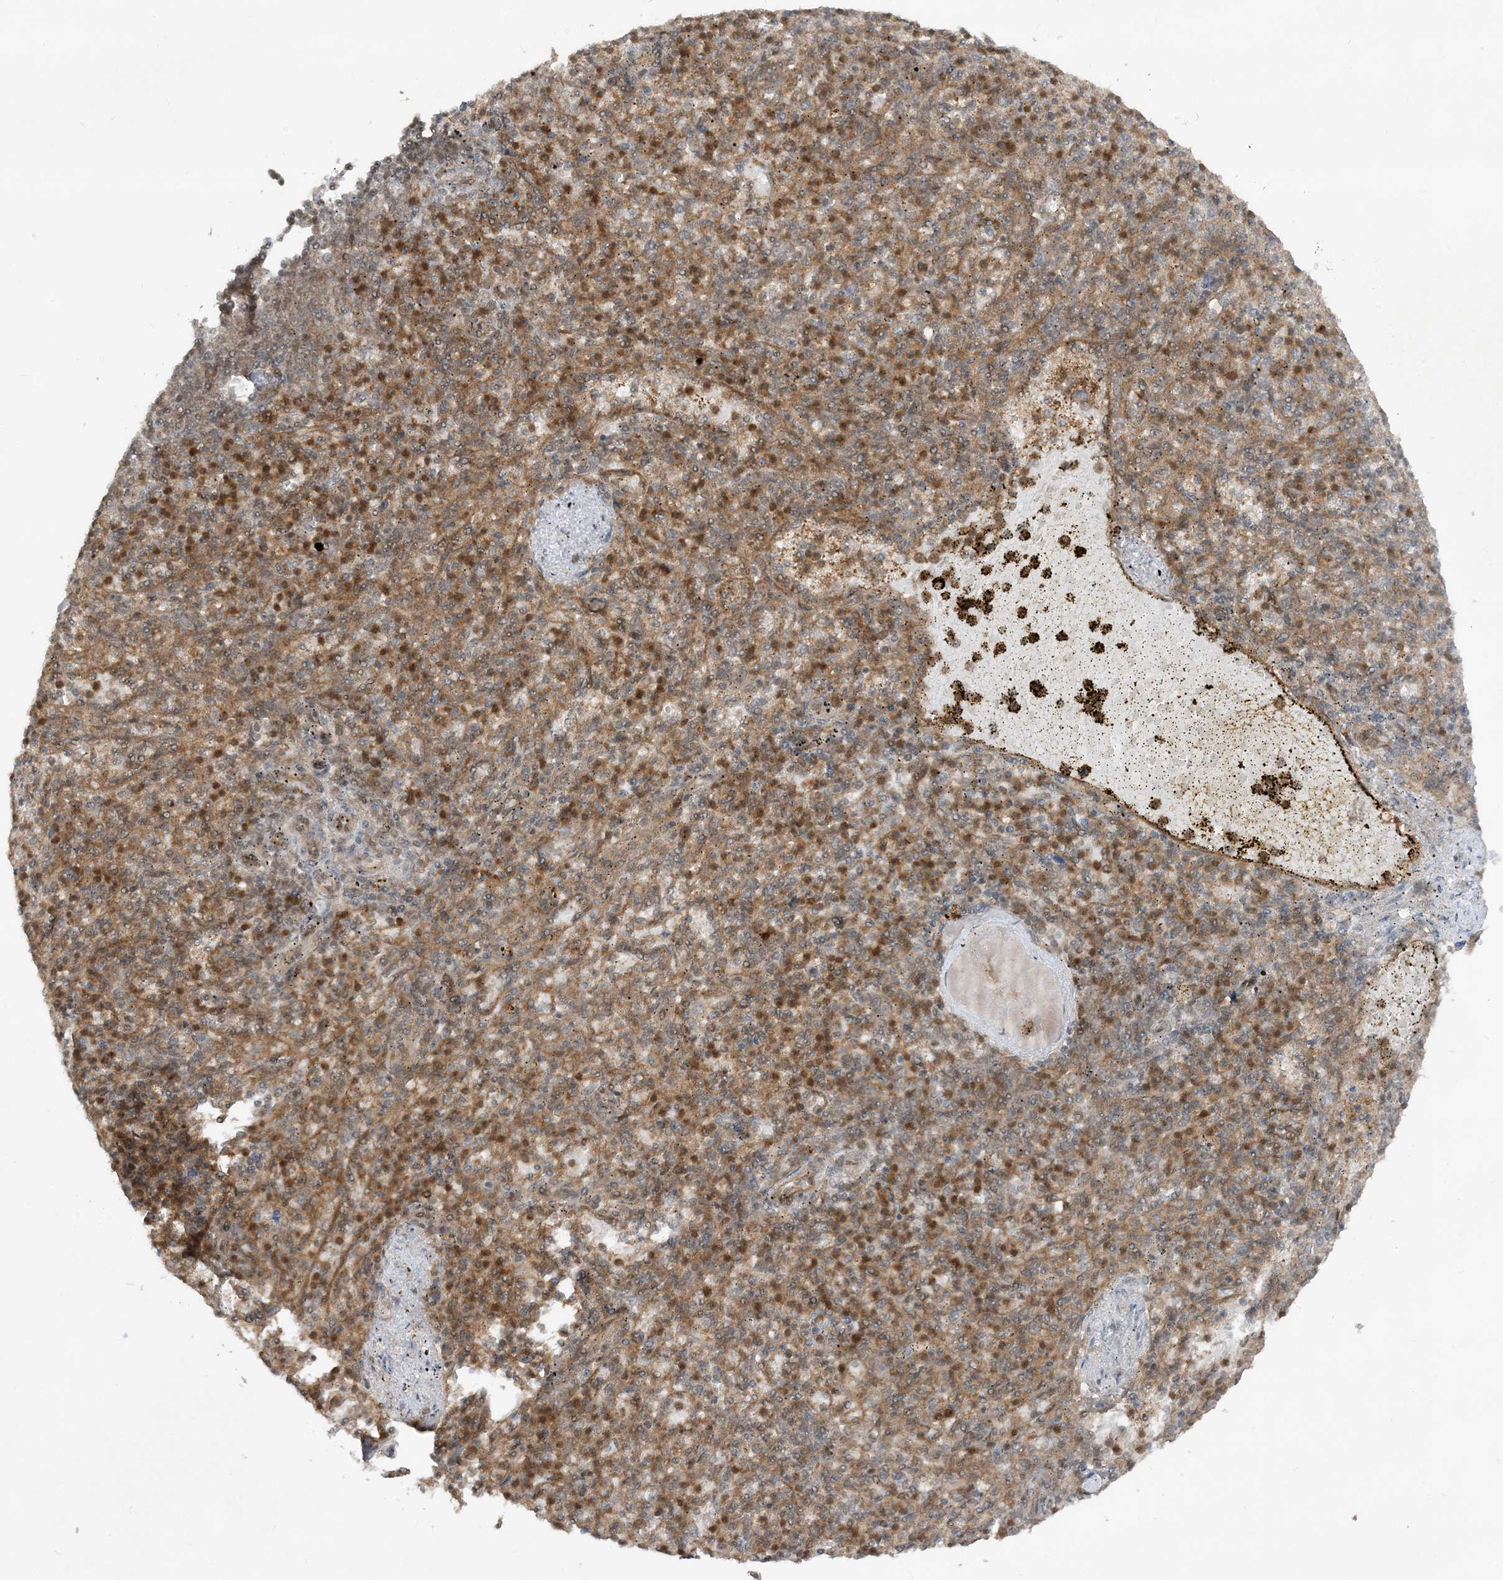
{"staining": {"intensity": "strong", "quantity": "25%-75%", "location": "cytoplasmic/membranous,nuclear"}, "tissue": "spleen", "cell_type": "Cells in red pulp", "image_type": "normal", "snomed": [{"axis": "morphology", "description": "Normal tissue, NOS"}, {"axis": "topography", "description": "Spleen"}], "caption": "Protein staining of benign spleen exhibits strong cytoplasmic/membranous,nuclear staining in about 25%-75% of cells in red pulp.", "gene": "CERT1", "patient": {"sex": "female", "age": 74}}